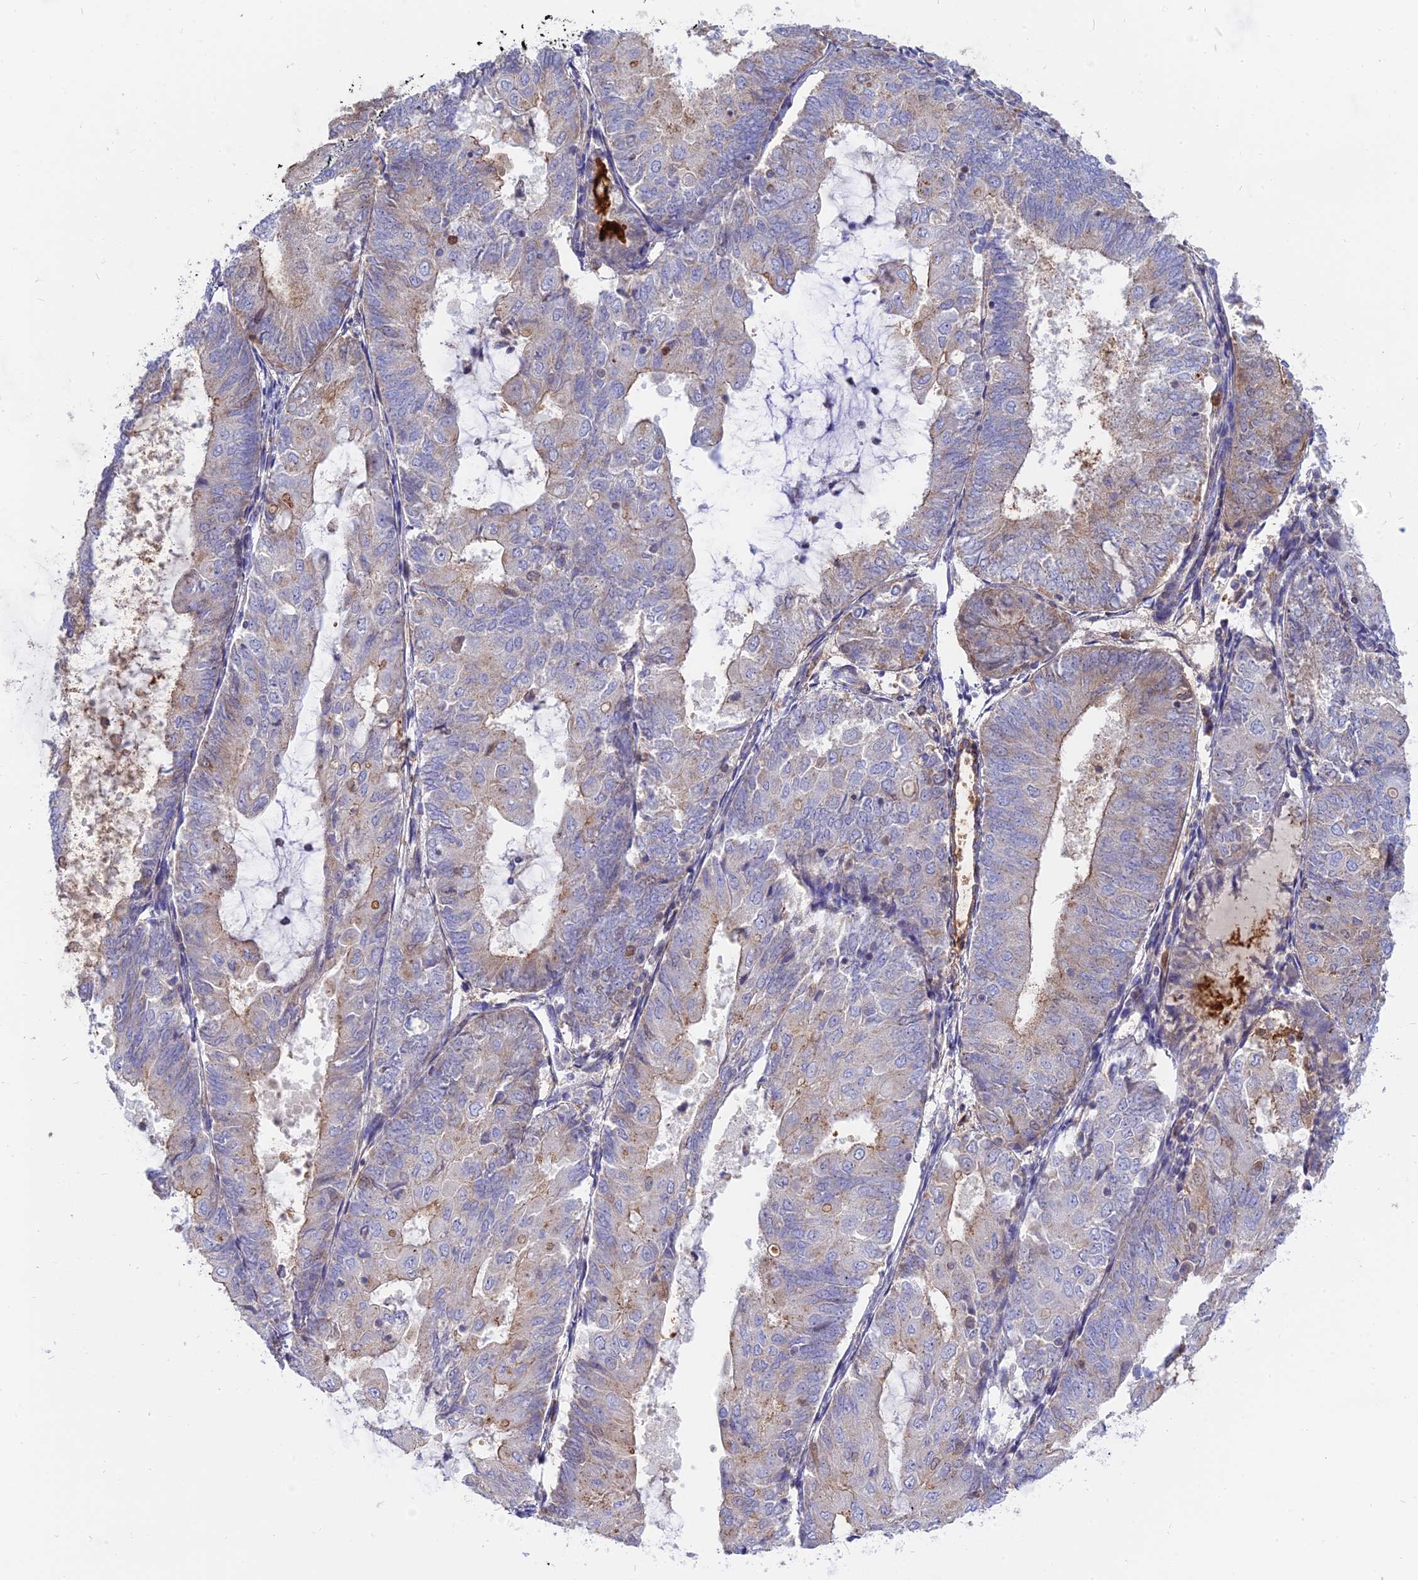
{"staining": {"intensity": "weak", "quantity": "<25%", "location": "cytoplasmic/membranous"}, "tissue": "endometrial cancer", "cell_type": "Tumor cells", "image_type": "cancer", "snomed": [{"axis": "morphology", "description": "Adenocarcinoma, NOS"}, {"axis": "topography", "description": "Endometrium"}], "caption": "Immunohistochemical staining of endometrial cancer (adenocarcinoma) demonstrates no significant positivity in tumor cells.", "gene": "CENPV", "patient": {"sex": "female", "age": 81}}